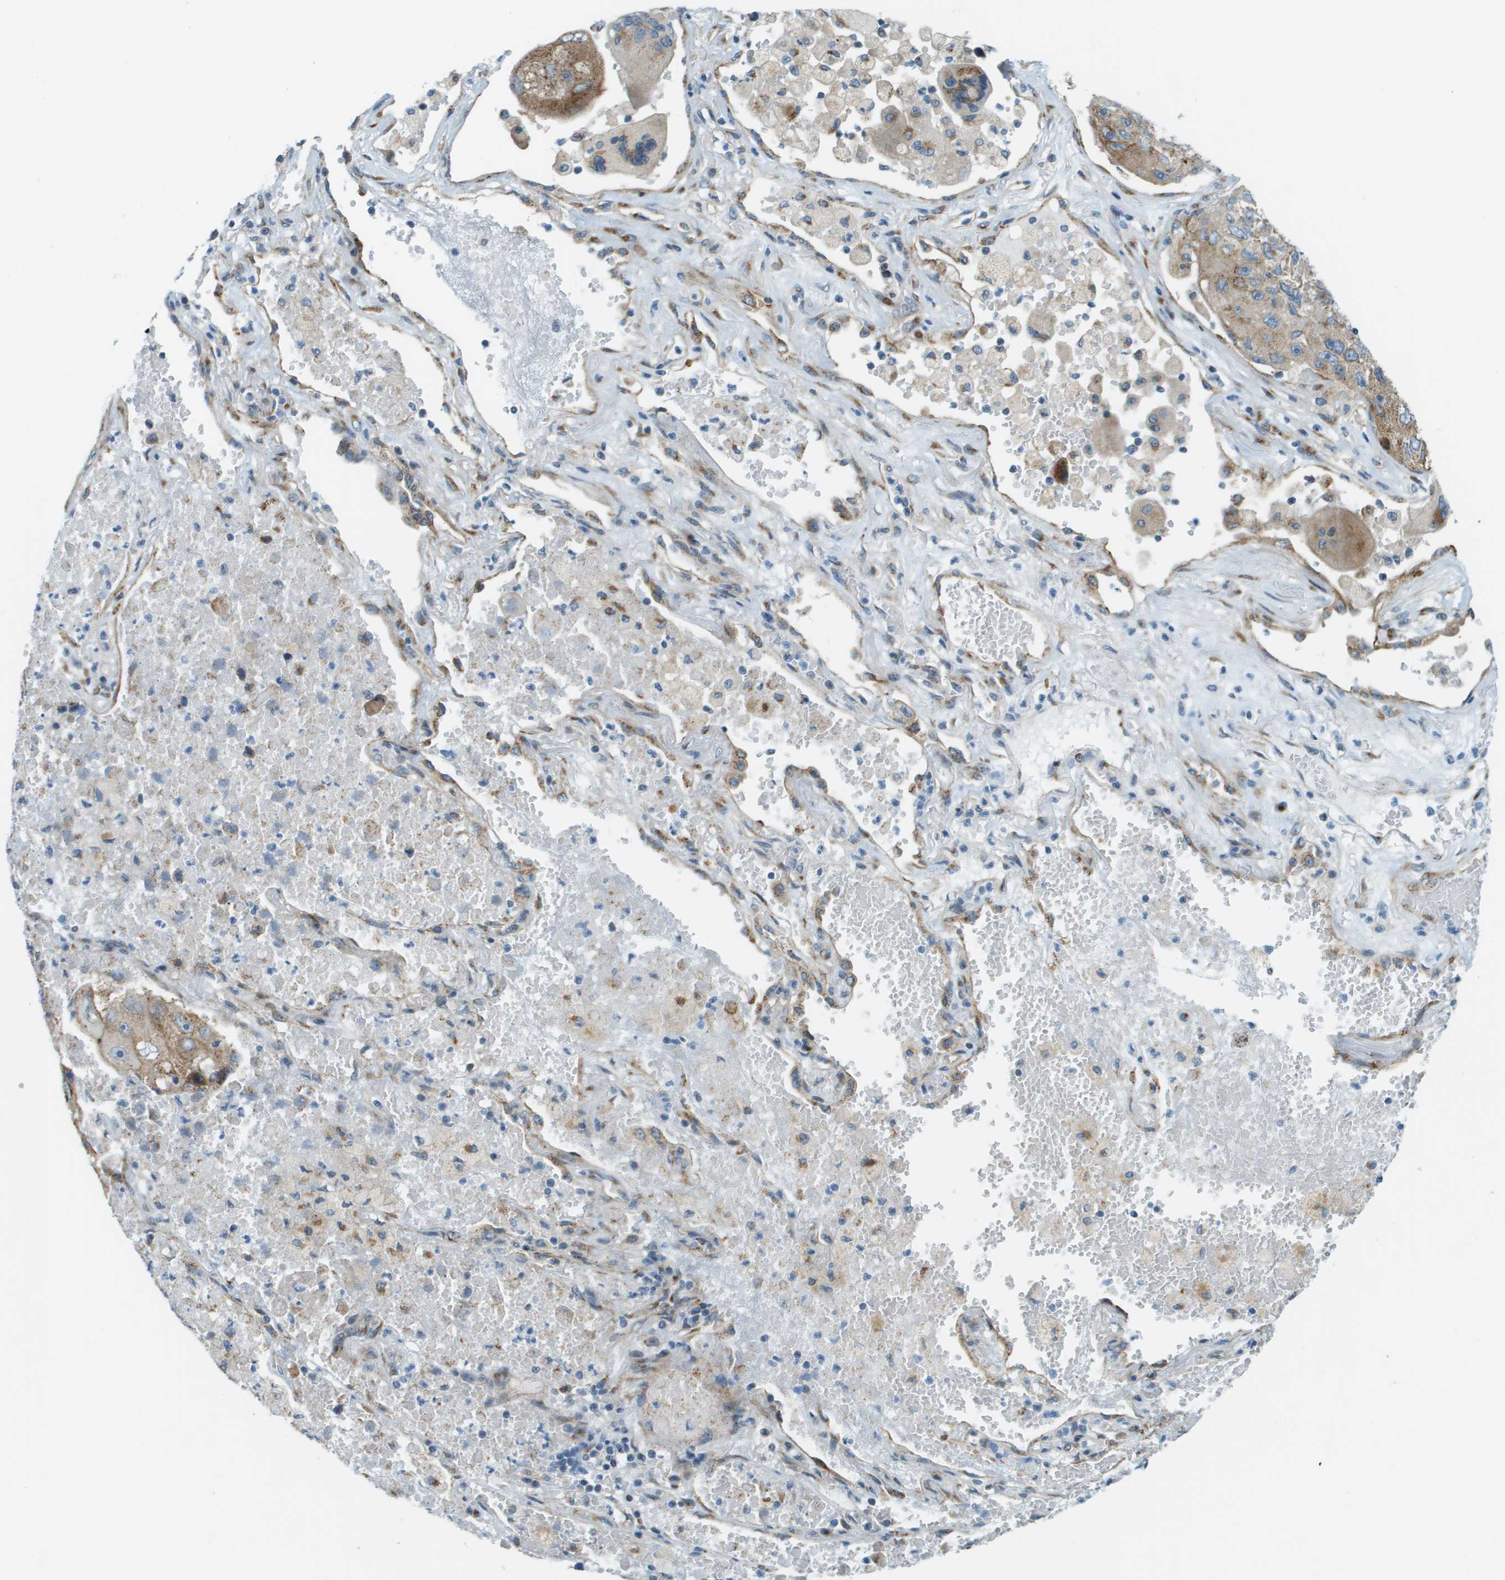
{"staining": {"intensity": "moderate", "quantity": ">75%", "location": "cytoplasmic/membranous"}, "tissue": "lung cancer", "cell_type": "Tumor cells", "image_type": "cancer", "snomed": [{"axis": "morphology", "description": "Squamous cell carcinoma, NOS"}, {"axis": "topography", "description": "Lung"}], "caption": "A high-resolution histopathology image shows immunohistochemistry (IHC) staining of lung squamous cell carcinoma, which reveals moderate cytoplasmic/membranous positivity in about >75% of tumor cells.", "gene": "ACBD3", "patient": {"sex": "male", "age": 61}}